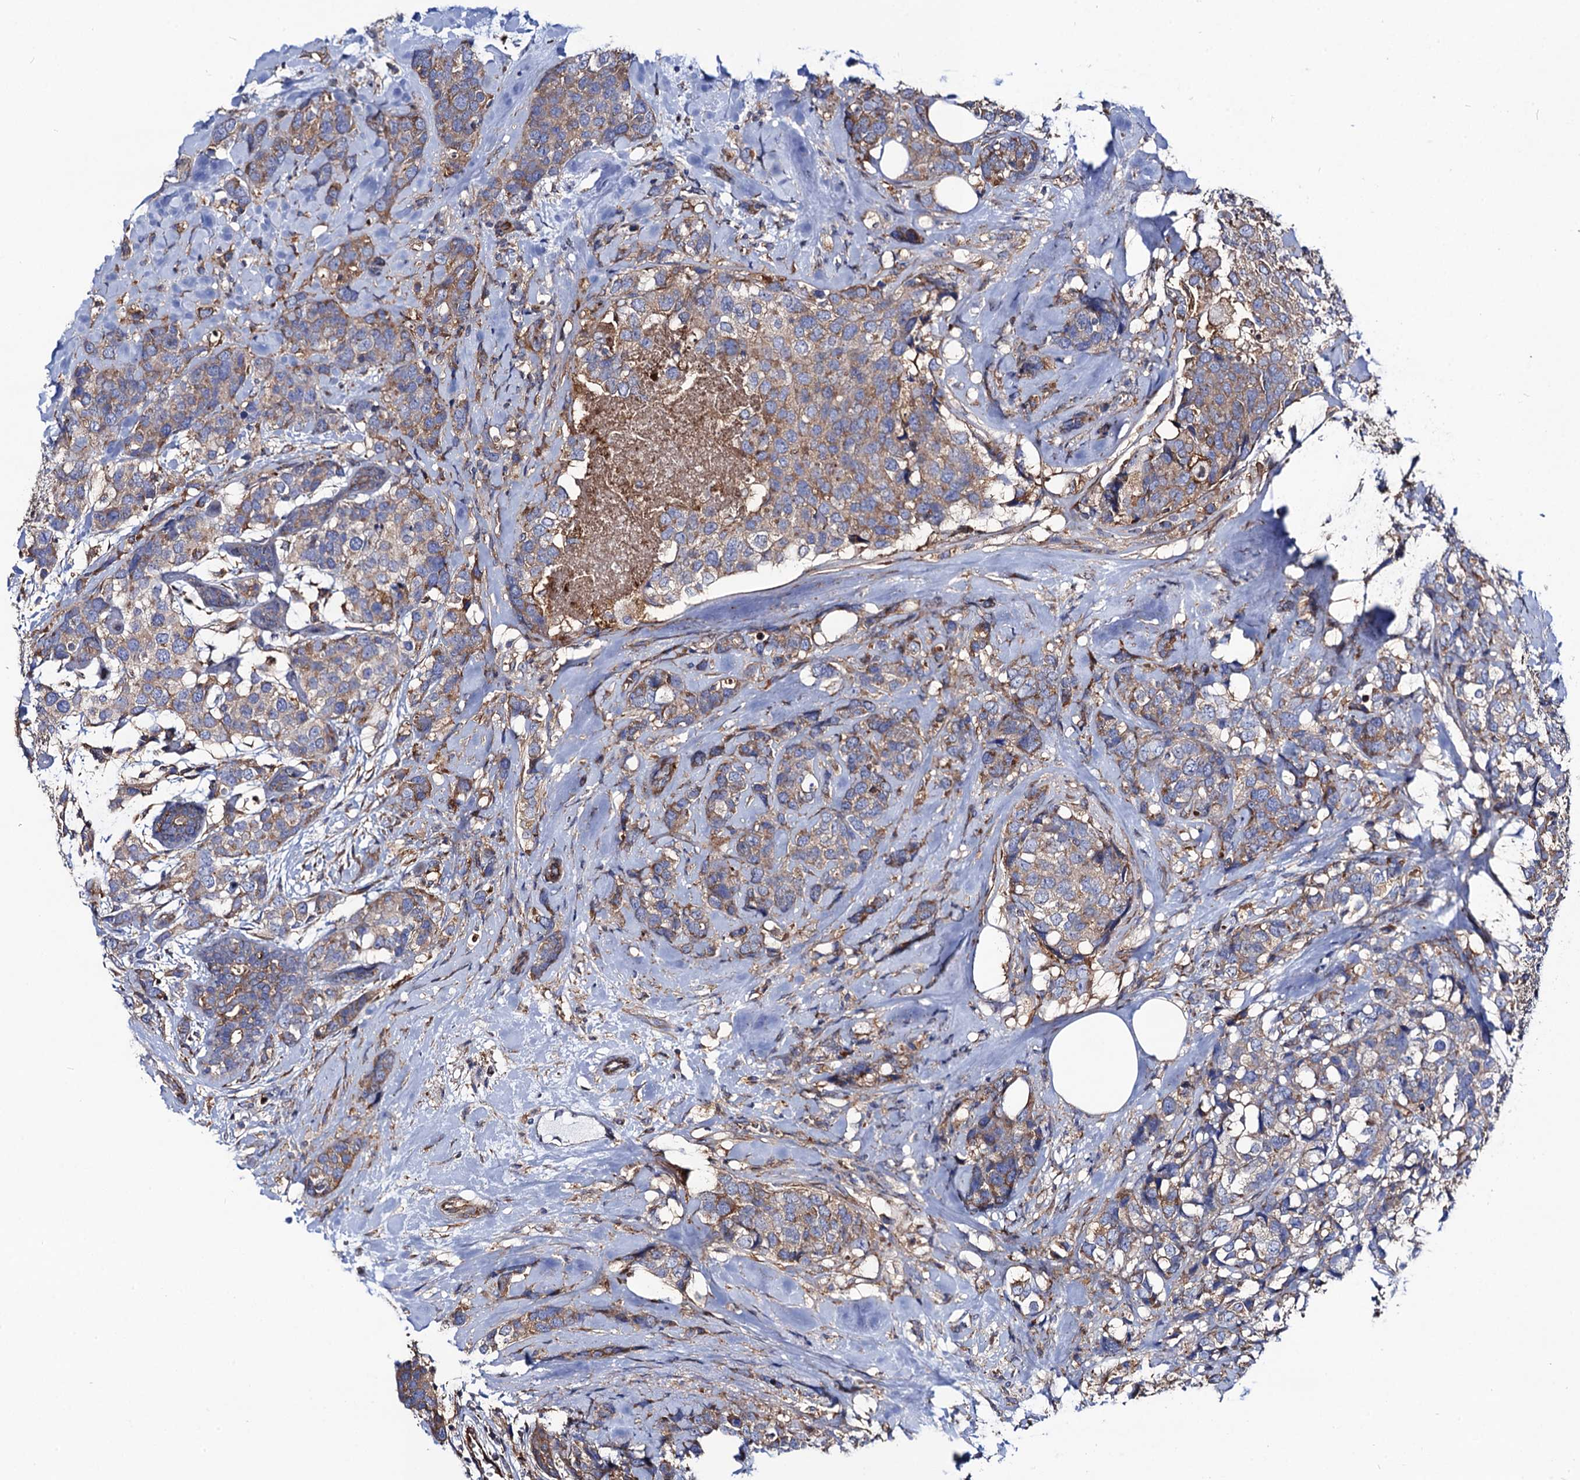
{"staining": {"intensity": "moderate", "quantity": "25%-75%", "location": "cytoplasmic/membranous"}, "tissue": "breast cancer", "cell_type": "Tumor cells", "image_type": "cancer", "snomed": [{"axis": "morphology", "description": "Lobular carcinoma"}, {"axis": "topography", "description": "Breast"}], "caption": "IHC of breast lobular carcinoma exhibits medium levels of moderate cytoplasmic/membranous staining in about 25%-75% of tumor cells.", "gene": "DYDC1", "patient": {"sex": "female", "age": 59}}